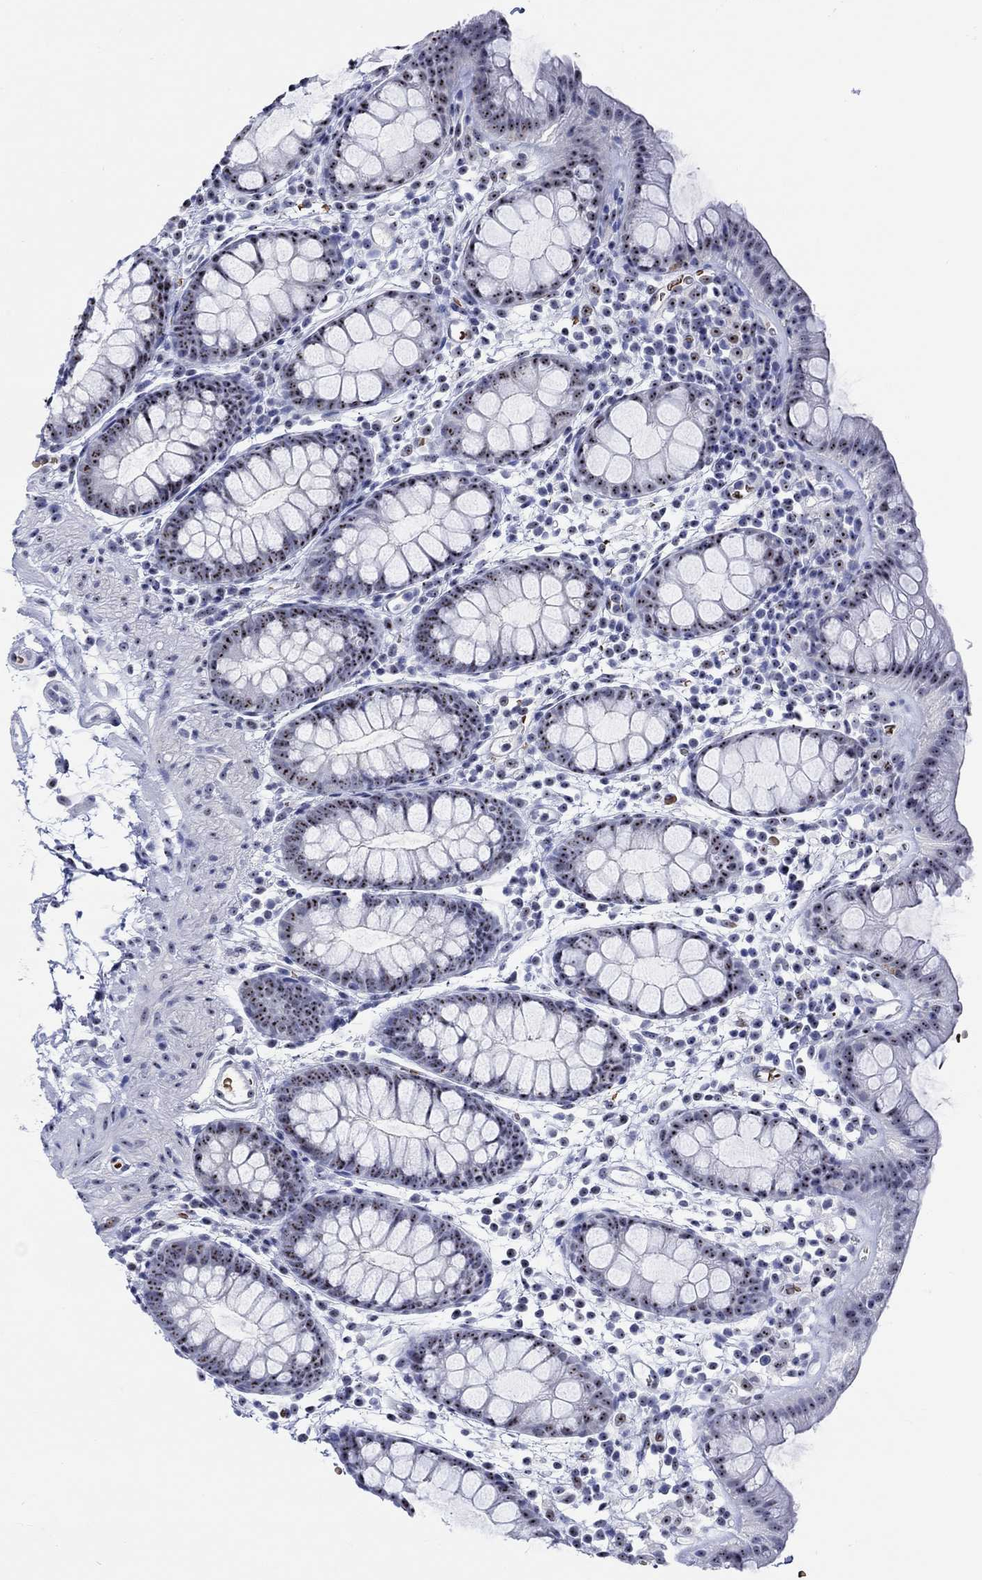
{"staining": {"intensity": "strong", "quantity": "25%-75%", "location": "nuclear"}, "tissue": "rectum", "cell_type": "Glandular cells", "image_type": "normal", "snomed": [{"axis": "morphology", "description": "Normal tissue, NOS"}, {"axis": "topography", "description": "Rectum"}], "caption": "High-magnification brightfield microscopy of benign rectum stained with DAB (brown) and counterstained with hematoxylin (blue). glandular cells exhibit strong nuclear expression is present in about25%-75% of cells.", "gene": "ZNF446", "patient": {"sex": "male", "age": 57}}